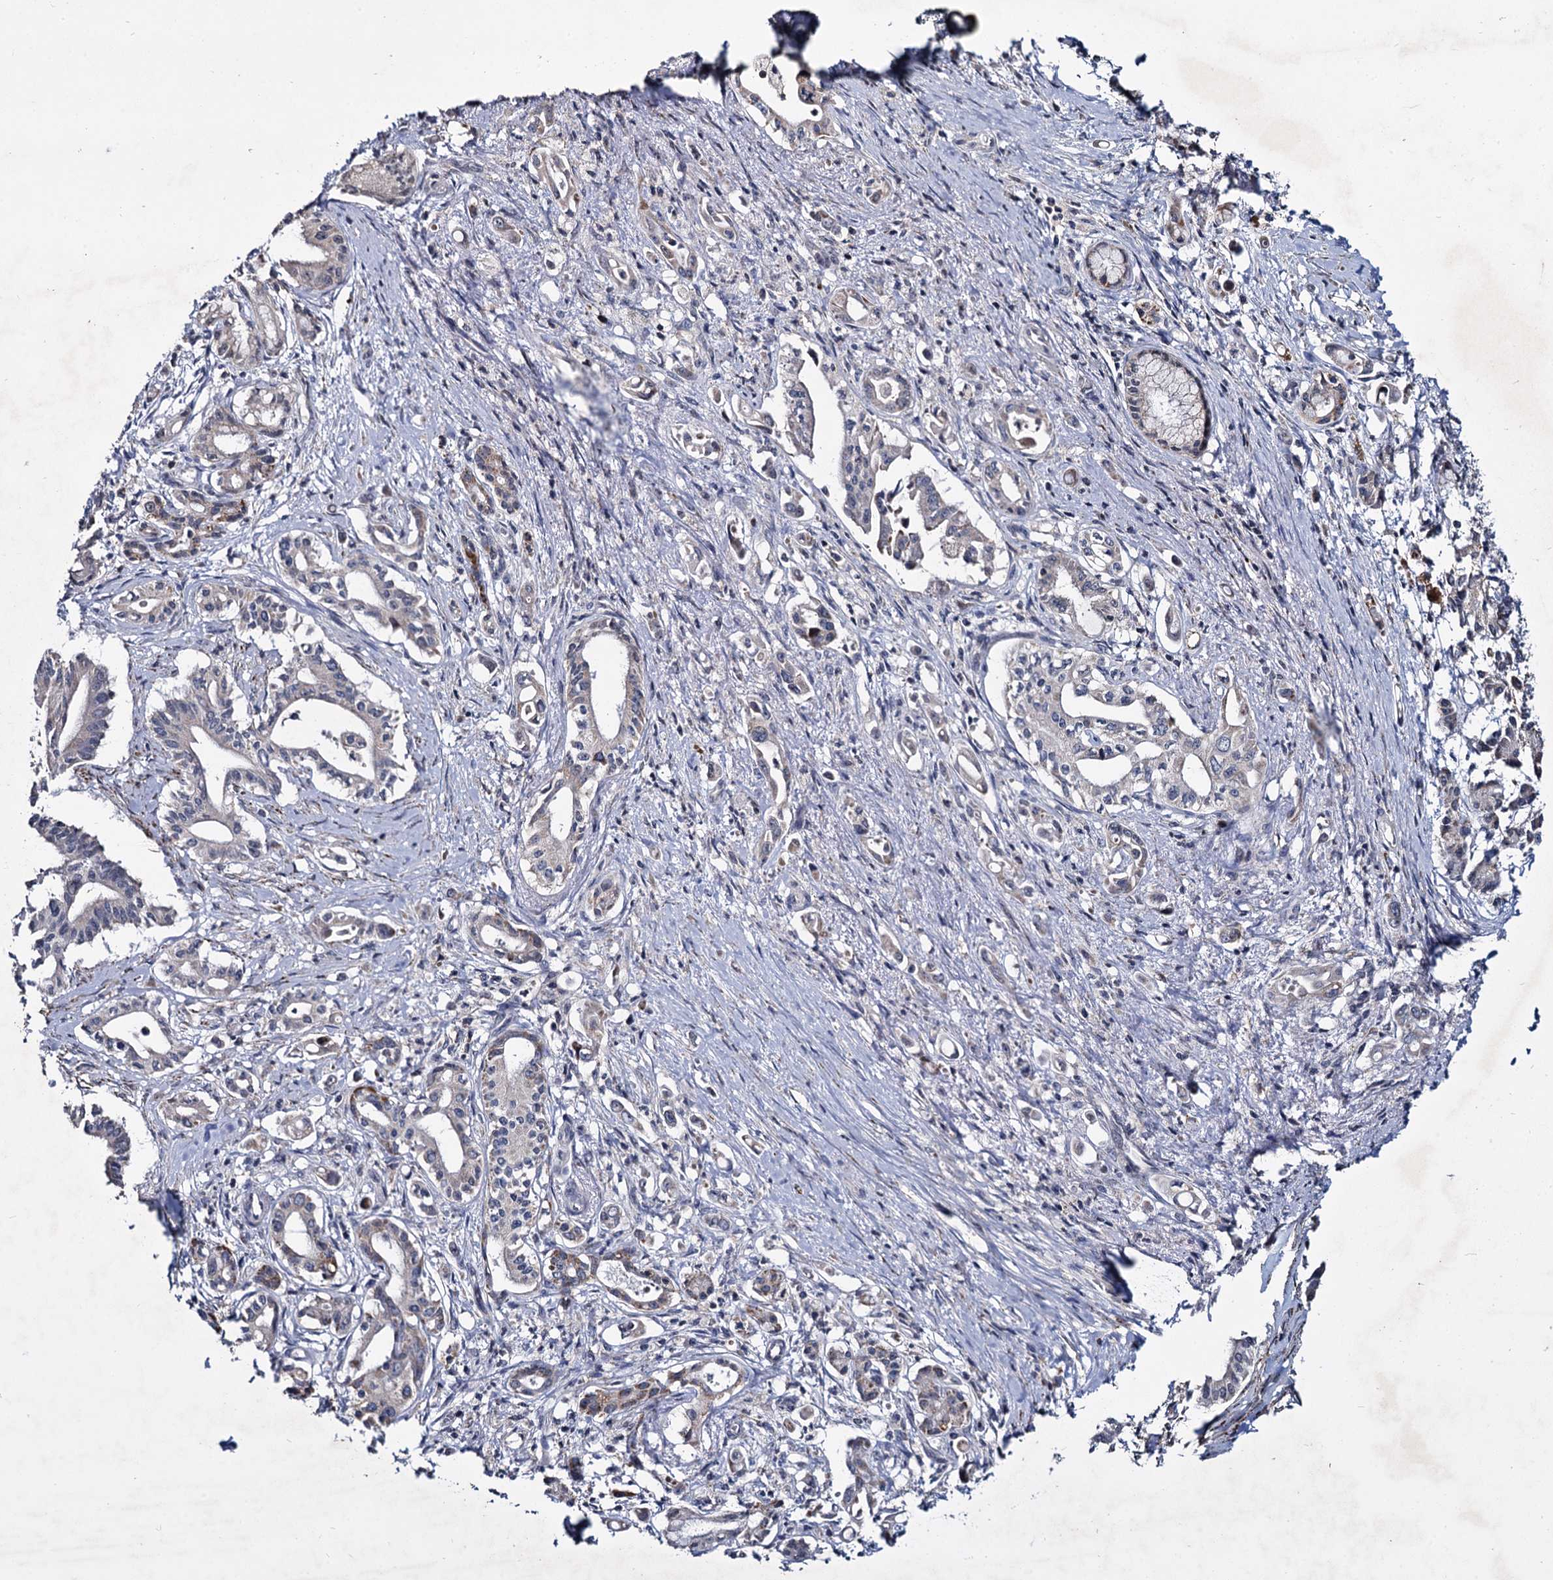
{"staining": {"intensity": "moderate", "quantity": "25%-75%", "location": "cytoplasmic/membranous"}, "tissue": "pancreatic cancer", "cell_type": "Tumor cells", "image_type": "cancer", "snomed": [{"axis": "morphology", "description": "Adenocarcinoma, NOS"}, {"axis": "topography", "description": "Pancreas"}], "caption": "Protein expression analysis of pancreatic cancer (adenocarcinoma) displays moderate cytoplasmic/membranous positivity in about 25%-75% of tumor cells.", "gene": "RPUSD4", "patient": {"sex": "female", "age": 77}}